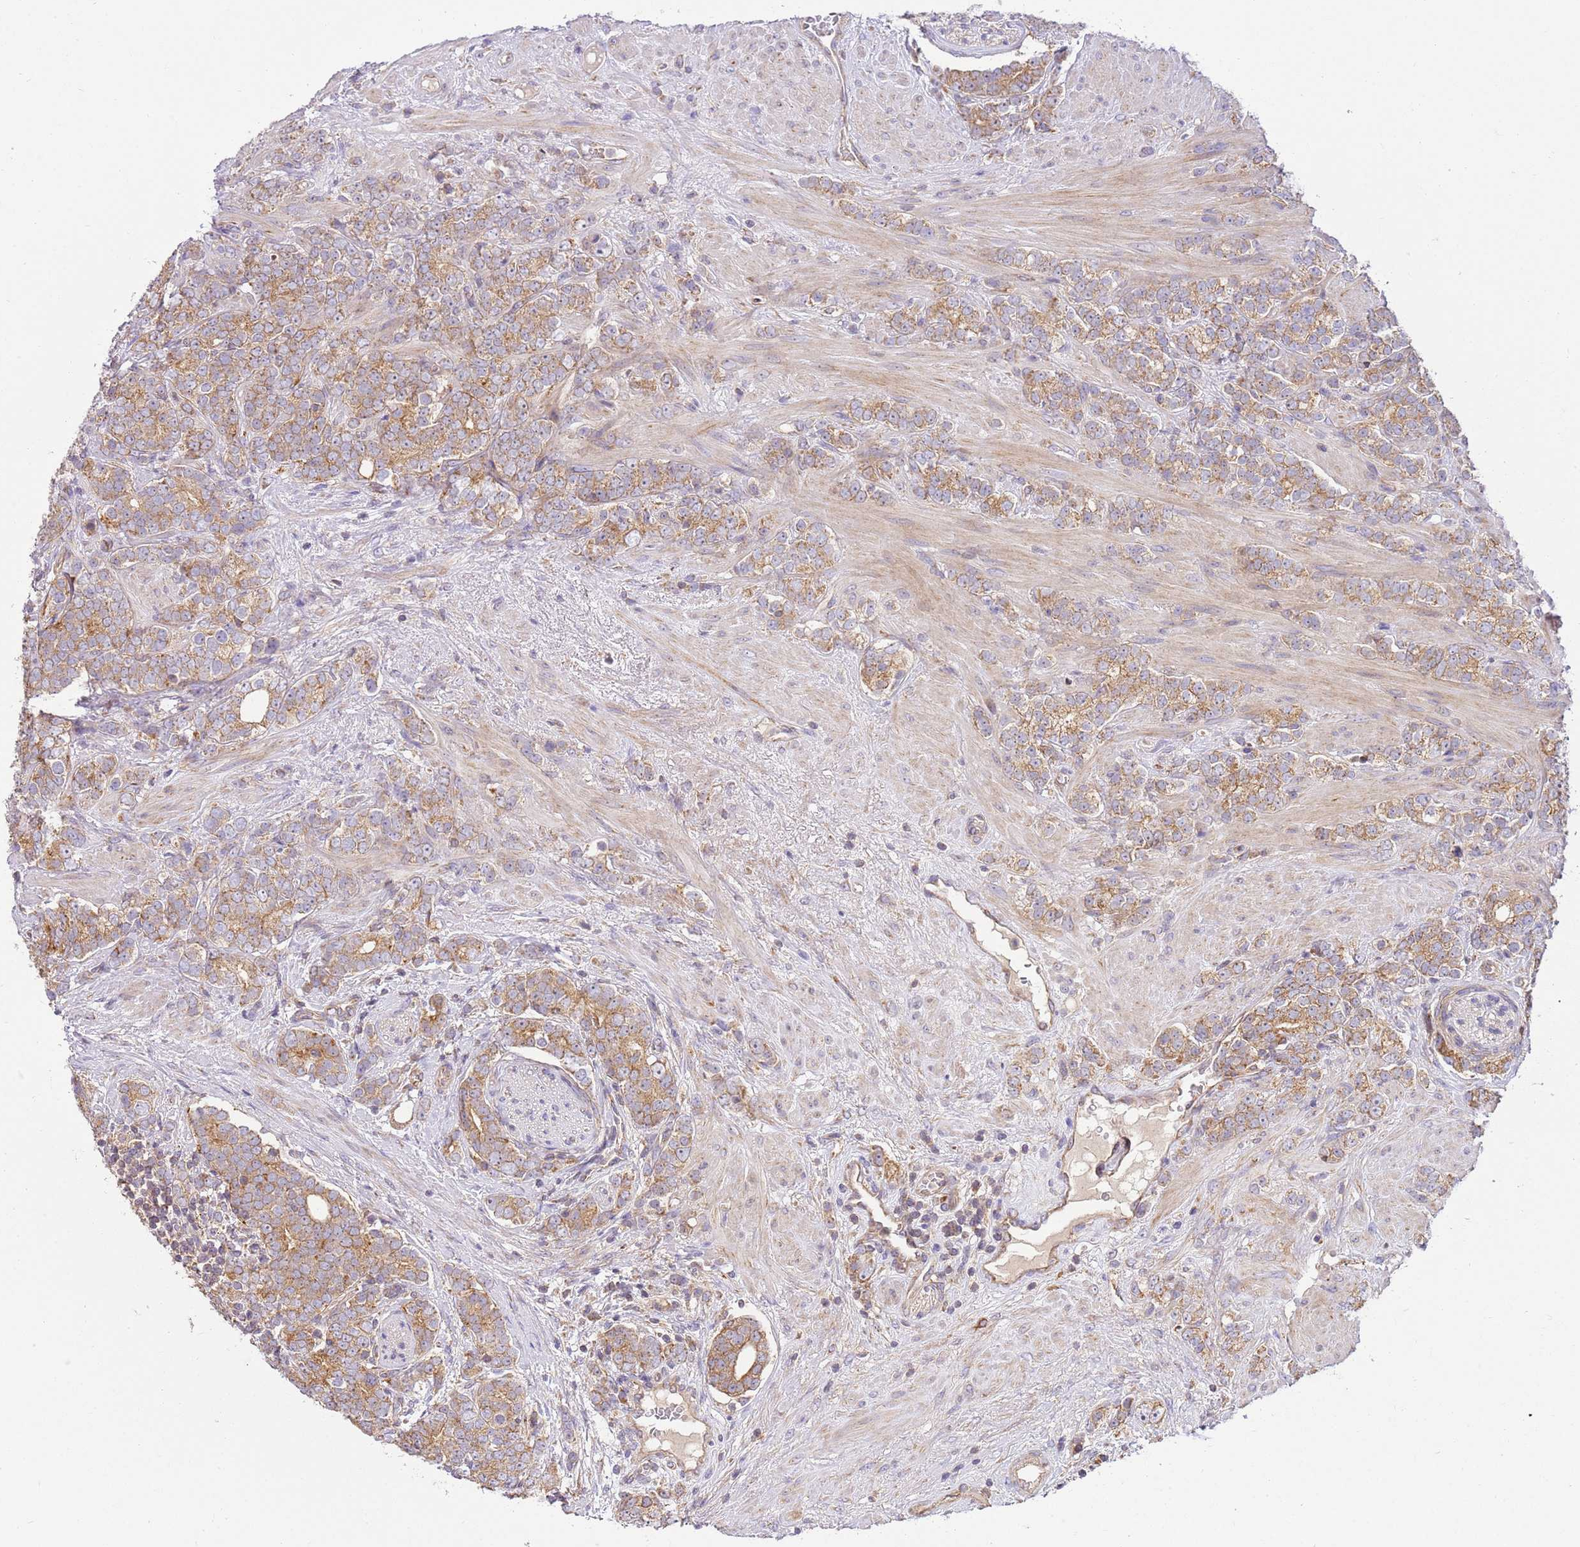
{"staining": {"intensity": "moderate", "quantity": ">75%", "location": "cytoplasmic/membranous"}, "tissue": "prostate cancer", "cell_type": "Tumor cells", "image_type": "cancer", "snomed": [{"axis": "morphology", "description": "Adenocarcinoma, High grade"}, {"axis": "topography", "description": "Prostate"}], "caption": "A medium amount of moderate cytoplasmic/membranous expression is appreciated in about >75% of tumor cells in prostate high-grade adenocarcinoma tissue.", "gene": "SPATA2L", "patient": {"sex": "male", "age": 64}}